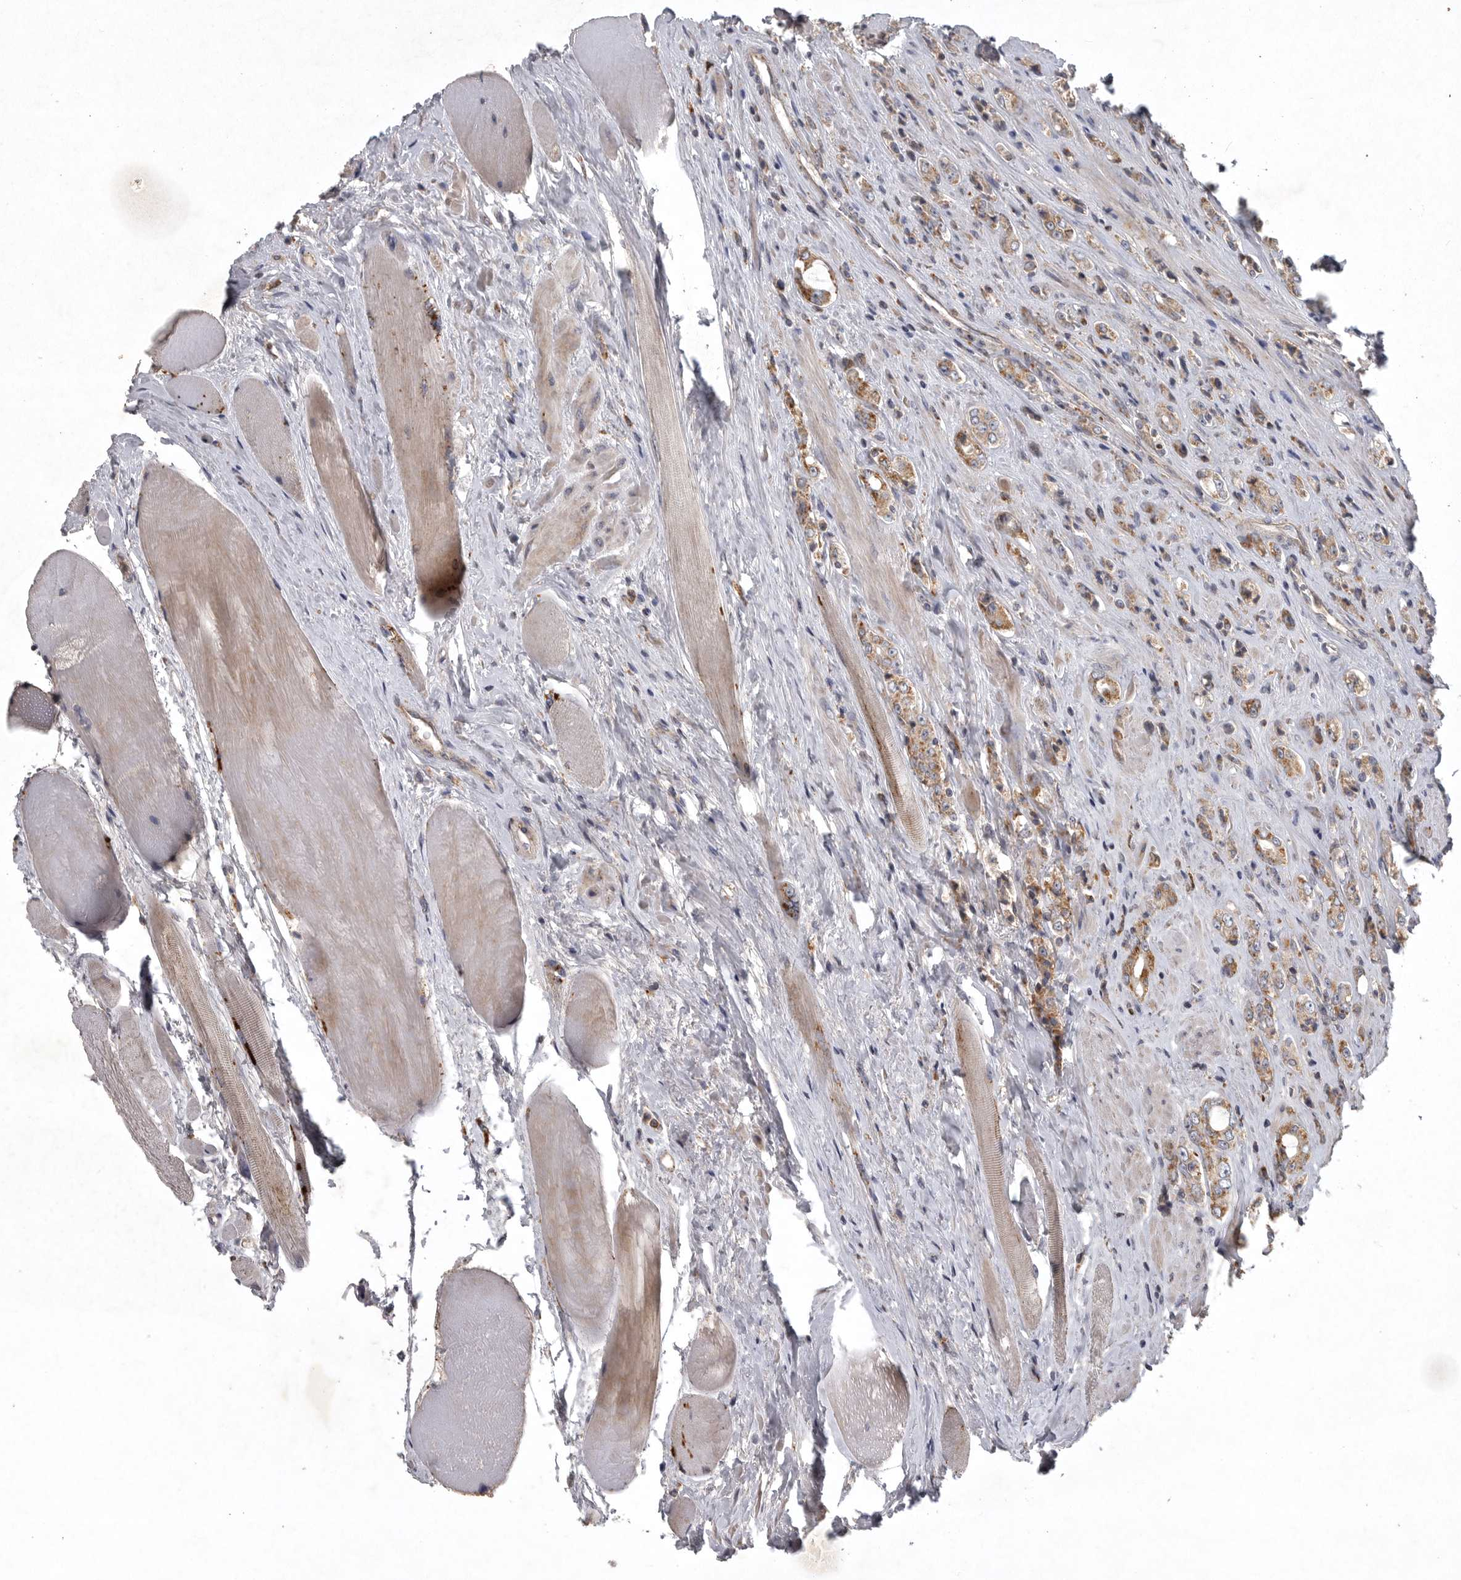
{"staining": {"intensity": "moderate", "quantity": ">75%", "location": "cytoplasmic/membranous"}, "tissue": "prostate cancer", "cell_type": "Tumor cells", "image_type": "cancer", "snomed": [{"axis": "morphology", "description": "Adenocarcinoma, High grade"}, {"axis": "topography", "description": "Prostate"}], "caption": "The immunohistochemical stain labels moderate cytoplasmic/membranous staining in tumor cells of high-grade adenocarcinoma (prostate) tissue.", "gene": "LAMTOR3", "patient": {"sex": "male", "age": 61}}